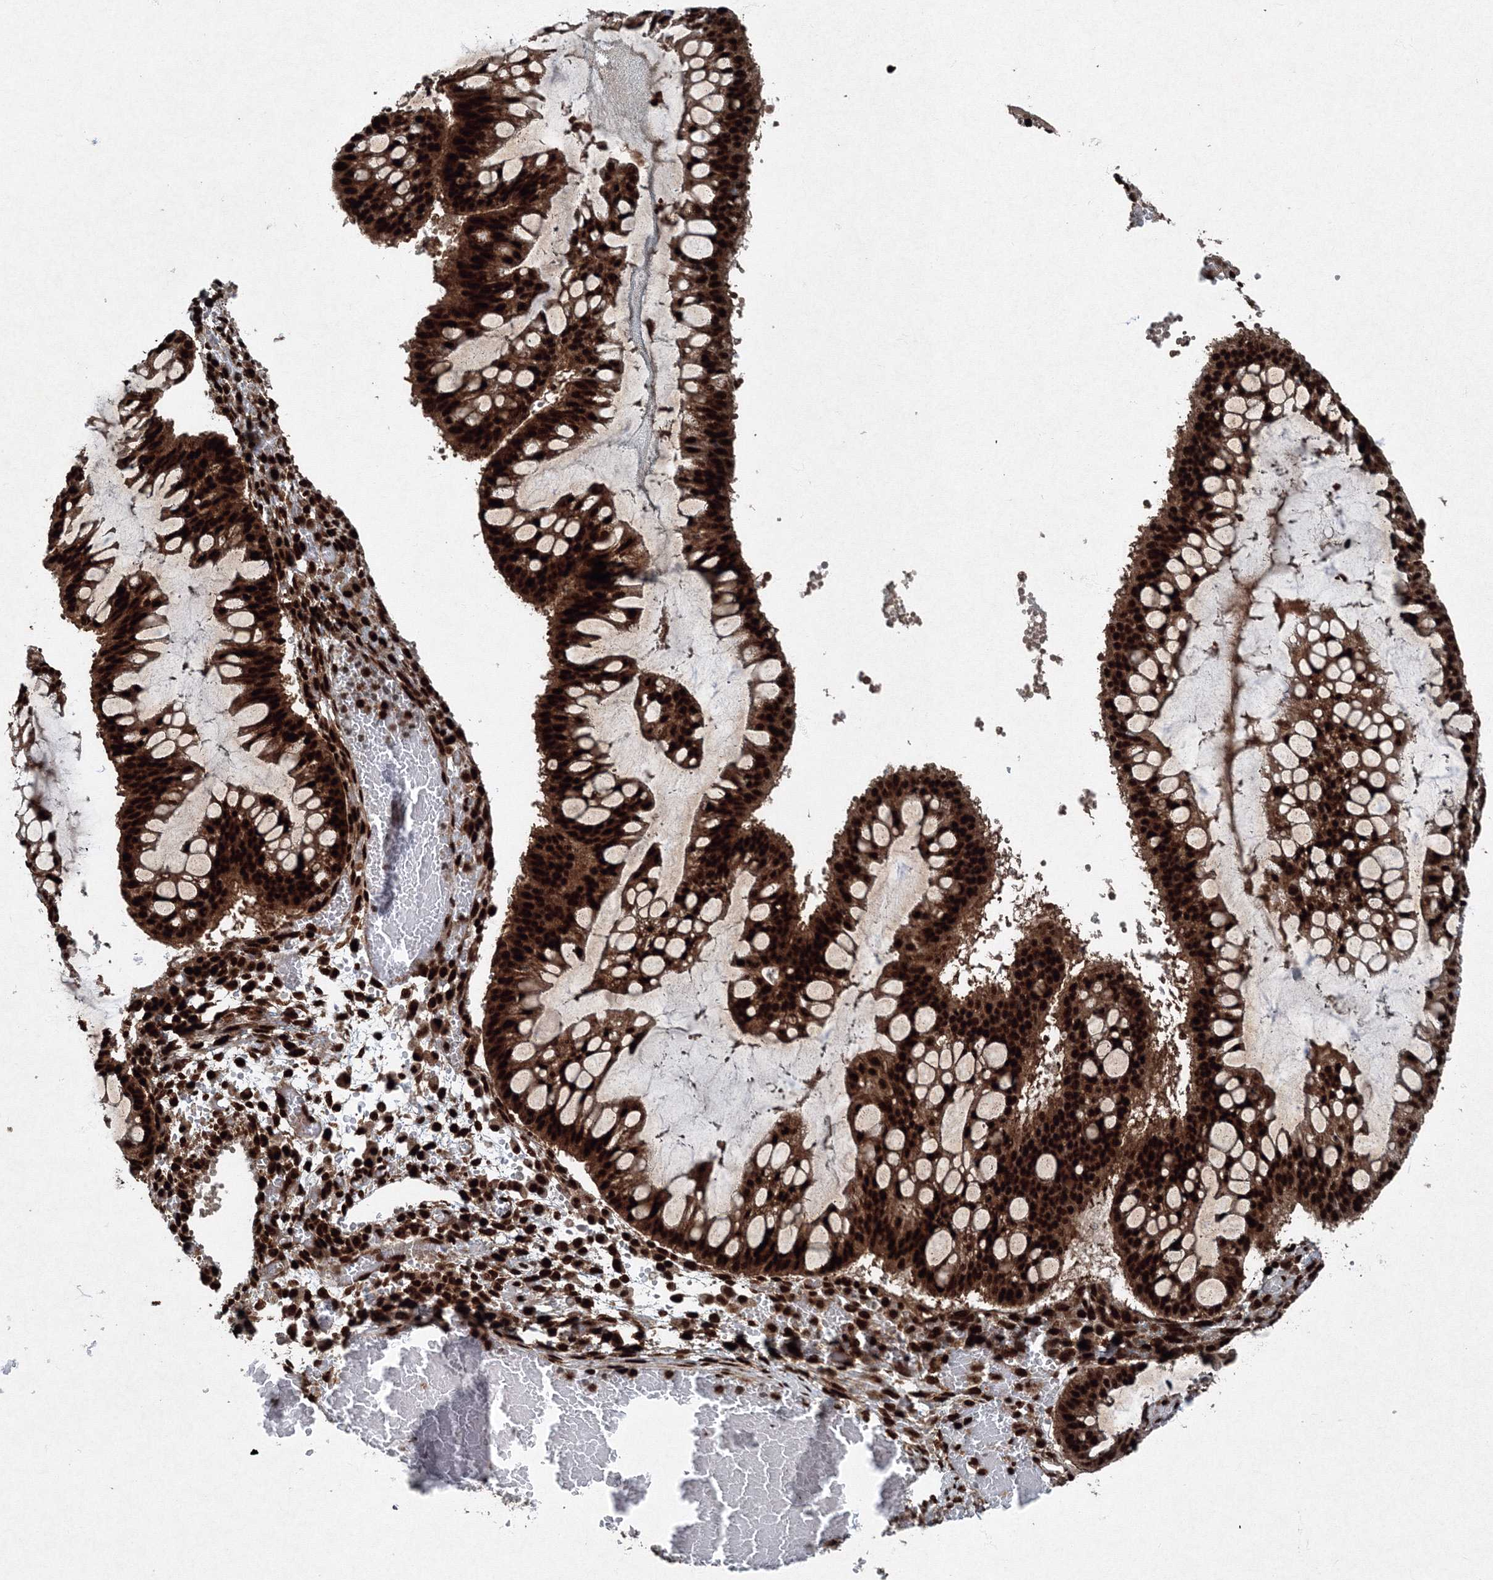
{"staining": {"intensity": "strong", "quantity": ">75%", "location": "cytoplasmic/membranous,nuclear"}, "tissue": "ovarian cancer", "cell_type": "Tumor cells", "image_type": "cancer", "snomed": [{"axis": "morphology", "description": "Cystadenocarcinoma, mucinous, NOS"}, {"axis": "topography", "description": "Ovary"}], "caption": "Mucinous cystadenocarcinoma (ovarian) stained with immunohistochemistry (IHC) demonstrates strong cytoplasmic/membranous and nuclear positivity in about >75% of tumor cells.", "gene": "SNRPC", "patient": {"sex": "female", "age": 73}}